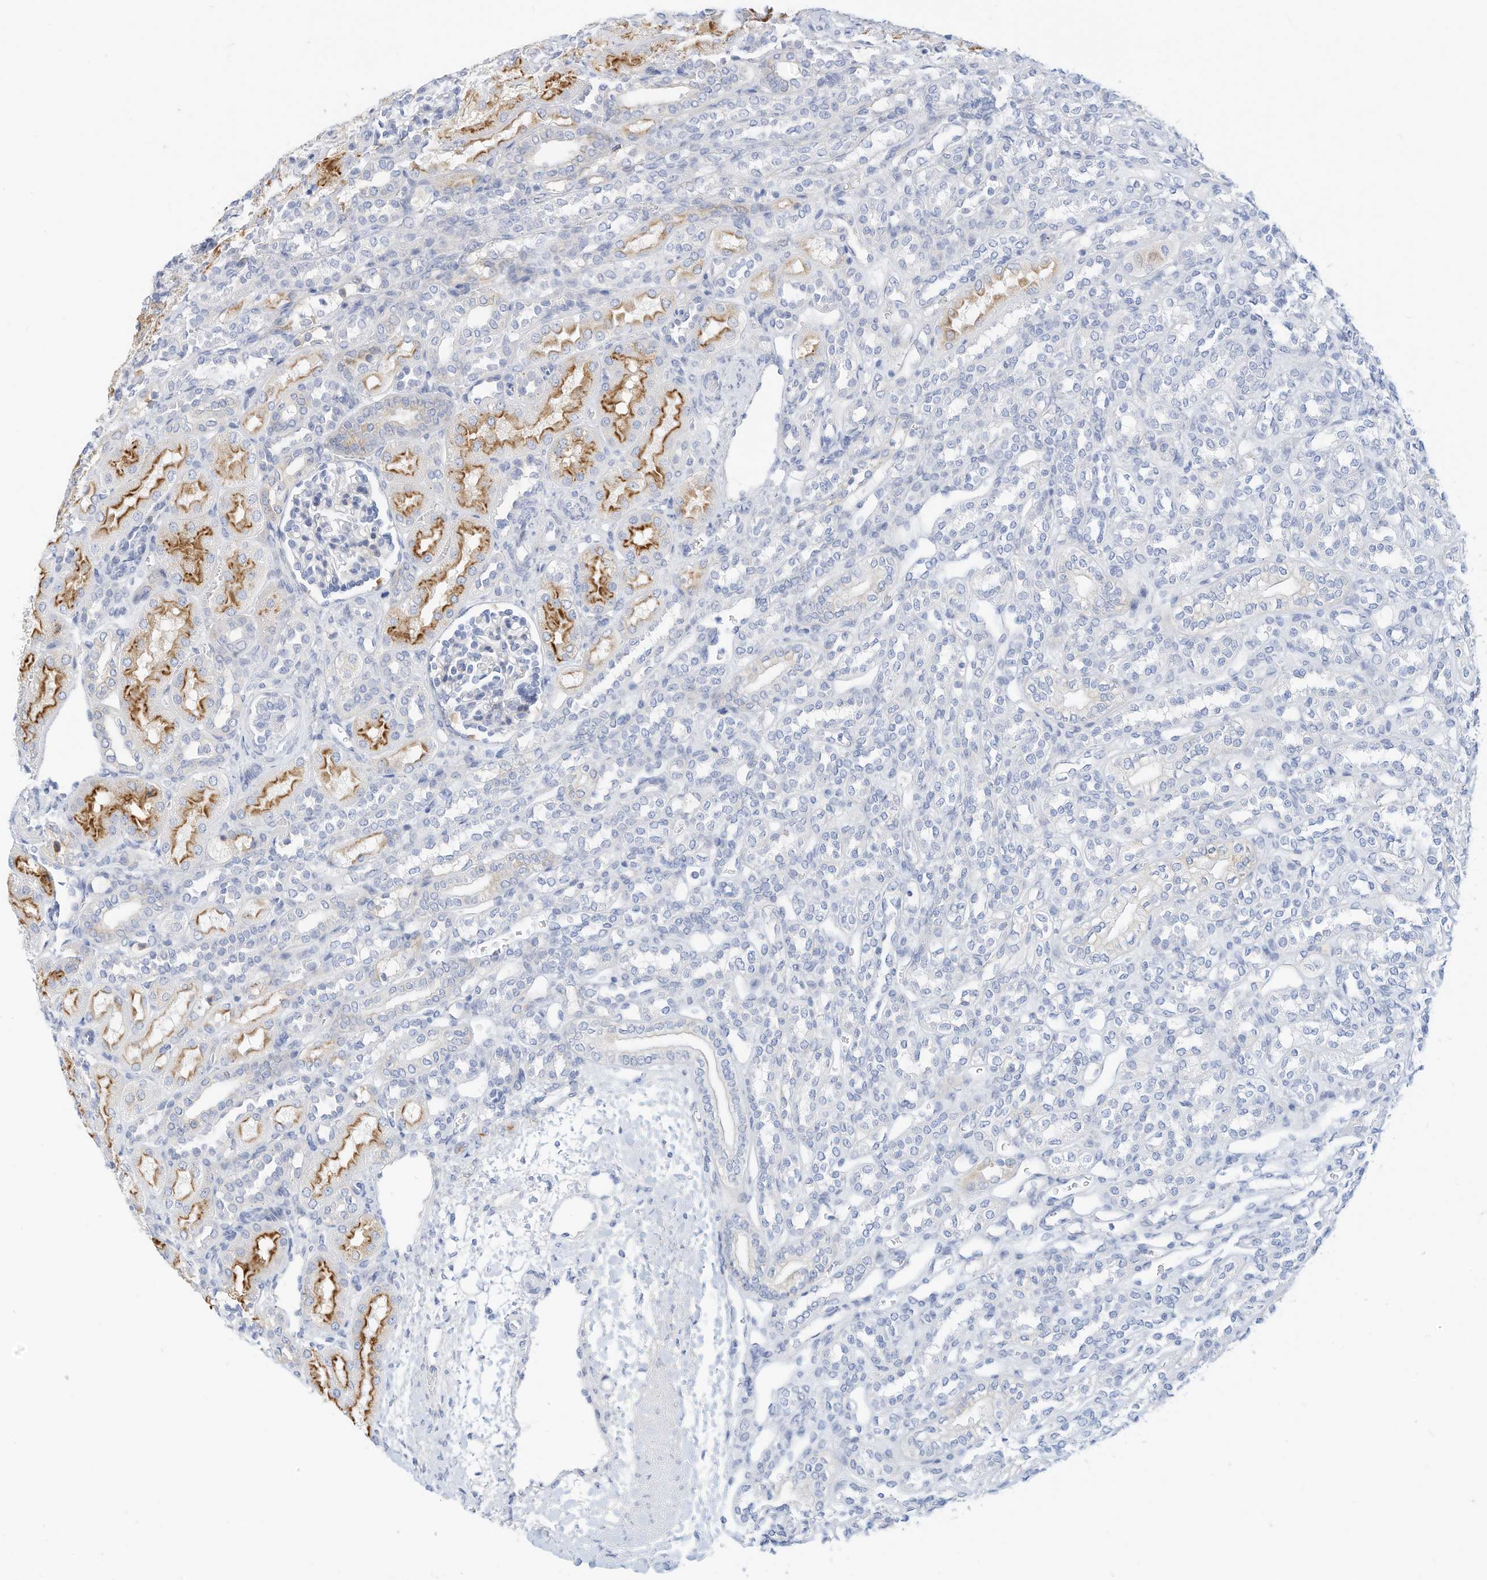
{"staining": {"intensity": "negative", "quantity": "none", "location": "none"}, "tissue": "kidney", "cell_type": "Cells in glomeruli", "image_type": "normal", "snomed": [{"axis": "morphology", "description": "Normal tissue, NOS"}, {"axis": "morphology", "description": "Neoplasm, malignant, NOS"}, {"axis": "topography", "description": "Kidney"}], "caption": "The histopathology image demonstrates no significant staining in cells in glomeruli of kidney. Nuclei are stained in blue.", "gene": "SPOCD1", "patient": {"sex": "female", "age": 1}}